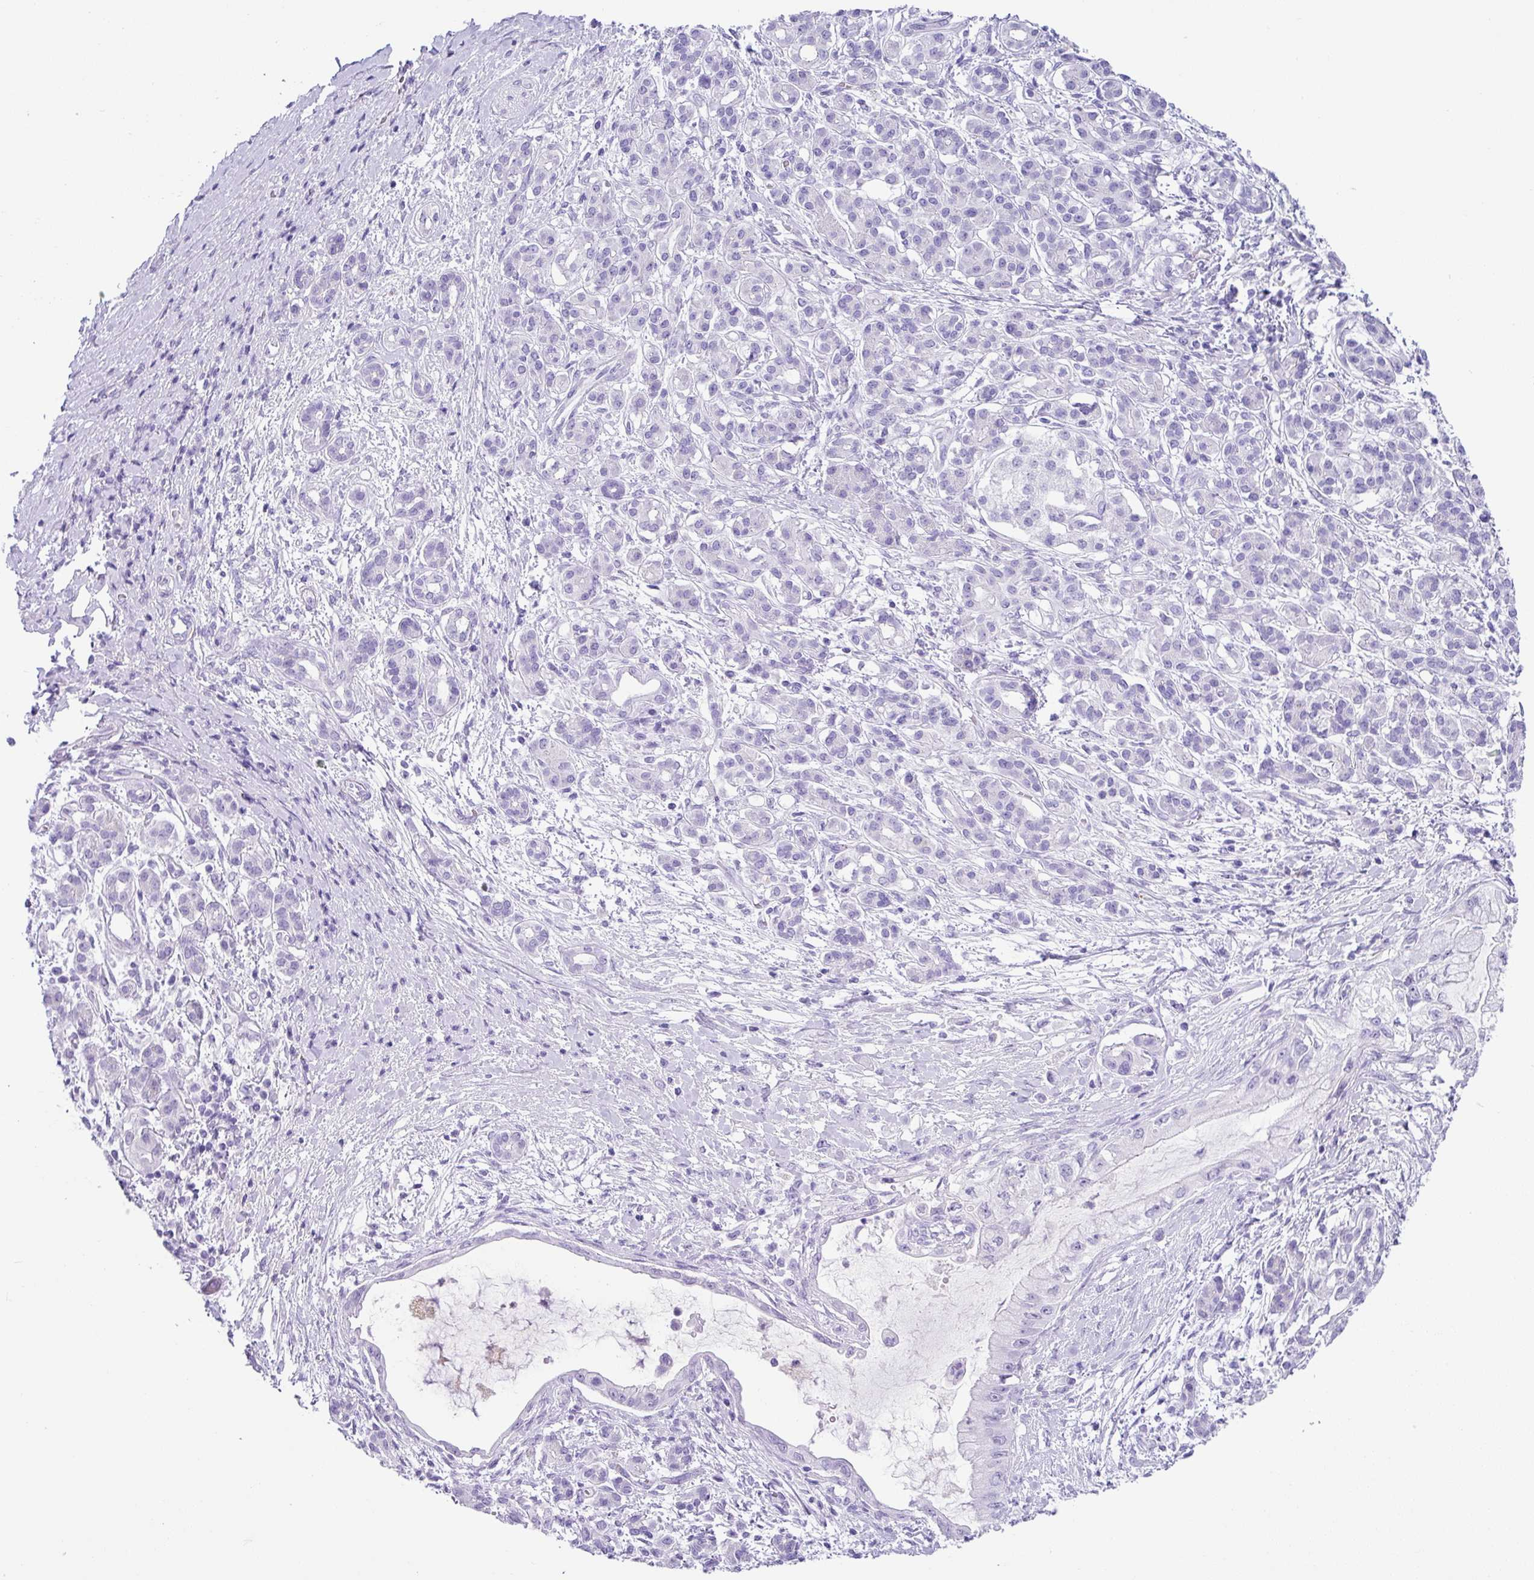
{"staining": {"intensity": "negative", "quantity": "none", "location": "none"}, "tissue": "pancreatic cancer", "cell_type": "Tumor cells", "image_type": "cancer", "snomed": [{"axis": "morphology", "description": "Adenocarcinoma, NOS"}, {"axis": "topography", "description": "Pancreas"}], "caption": "This is an immunohistochemistry photomicrograph of human pancreatic cancer. There is no positivity in tumor cells.", "gene": "ZG16", "patient": {"sex": "male", "age": 48}}